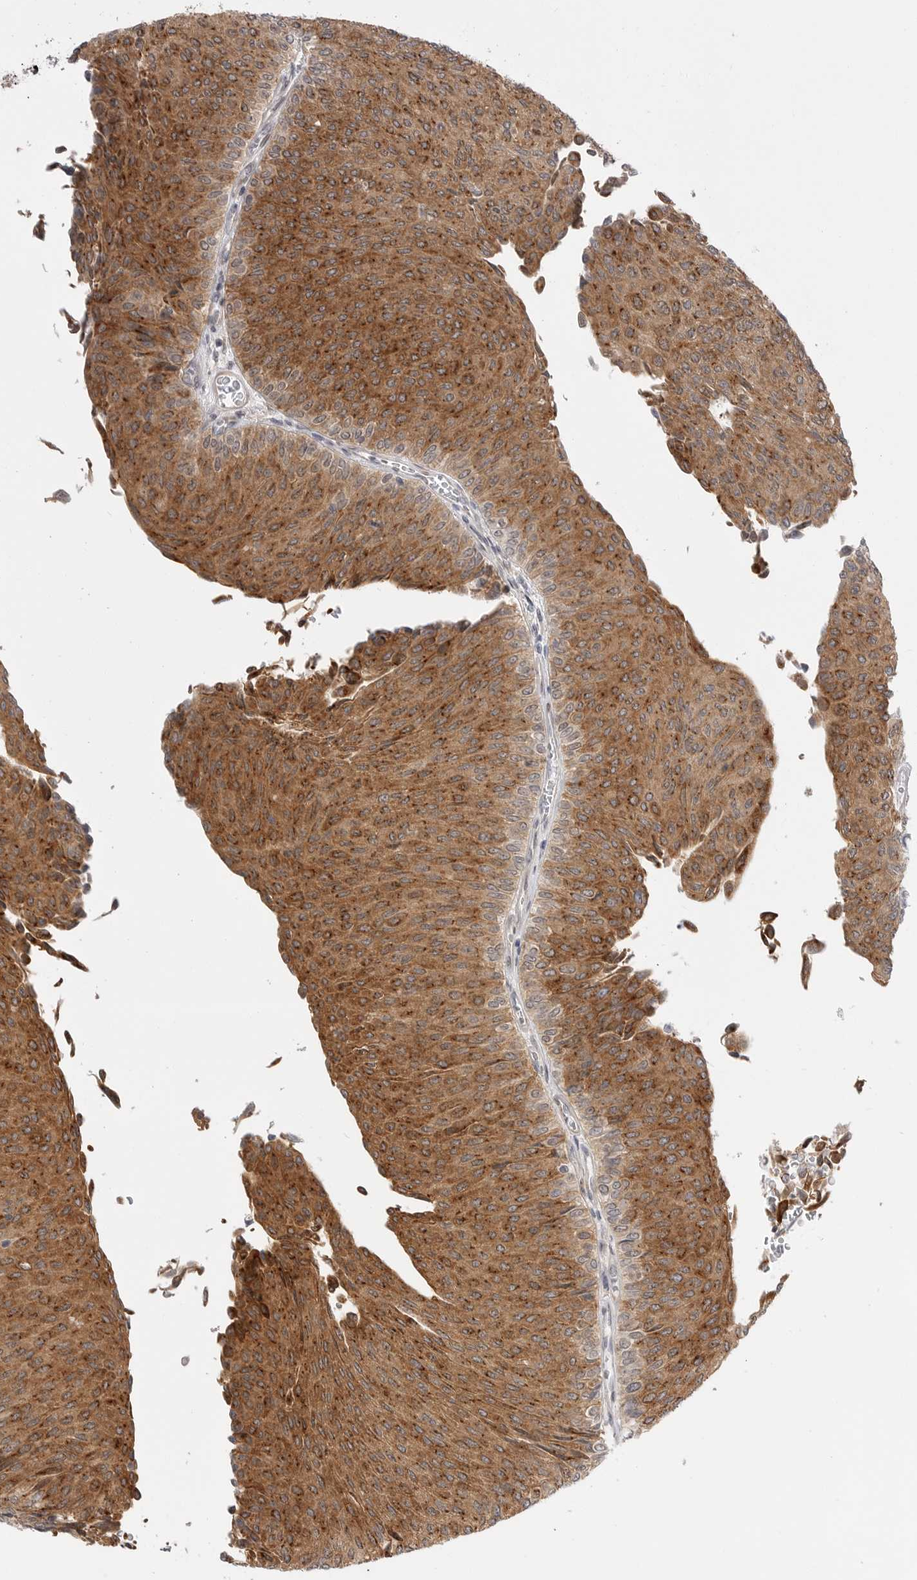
{"staining": {"intensity": "strong", "quantity": ">75%", "location": "cytoplasmic/membranous"}, "tissue": "urothelial cancer", "cell_type": "Tumor cells", "image_type": "cancer", "snomed": [{"axis": "morphology", "description": "Urothelial carcinoma, Low grade"}, {"axis": "topography", "description": "Urinary bladder"}], "caption": "DAB (3,3'-diaminobenzidine) immunohistochemical staining of low-grade urothelial carcinoma shows strong cytoplasmic/membranous protein expression in approximately >75% of tumor cells.", "gene": "GGT6", "patient": {"sex": "male", "age": 78}}